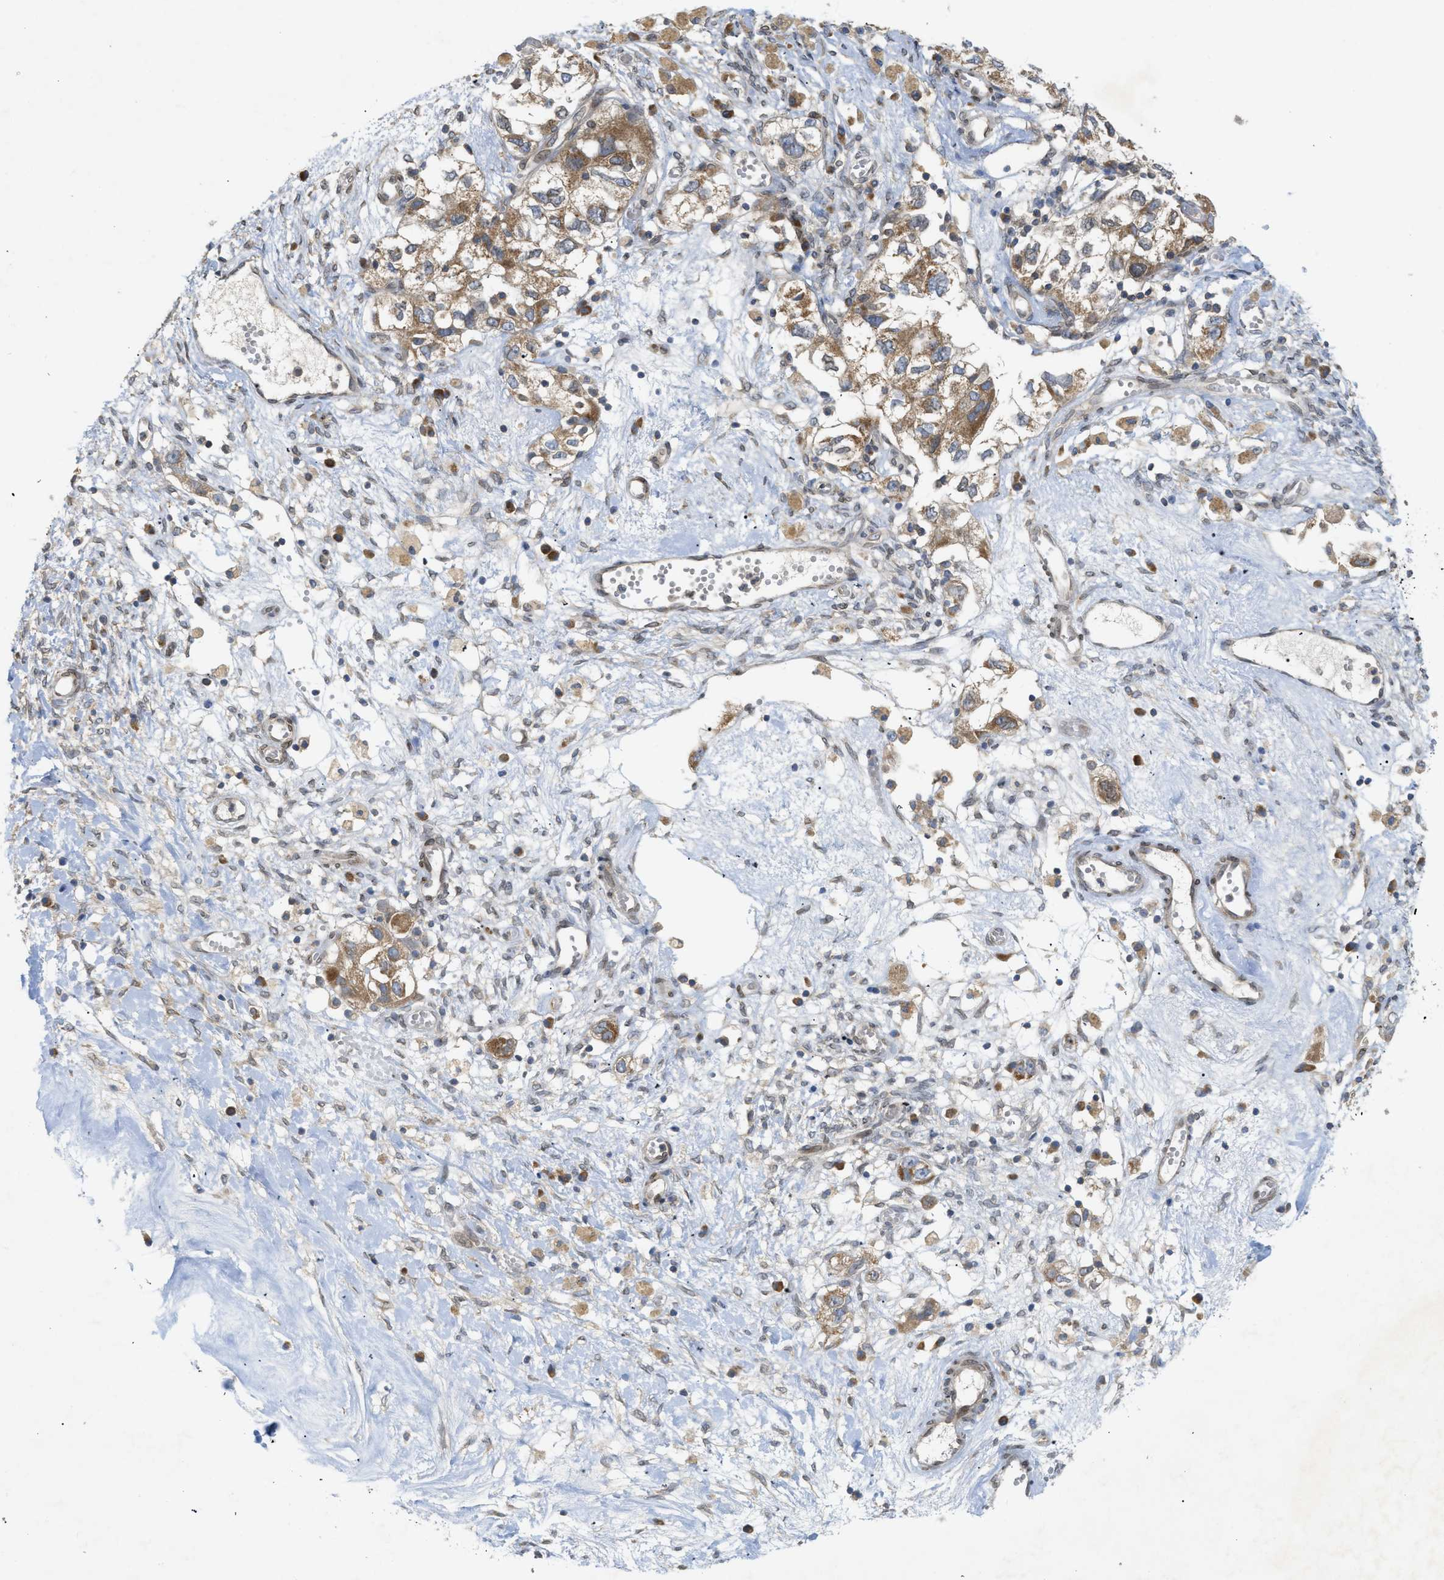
{"staining": {"intensity": "moderate", "quantity": ">75%", "location": "cytoplasmic/membranous"}, "tissue": "ovarian cancer", "cell_type": "Tumor cells", "image_type": "cancer", "snomed": [{"axis": "morphology", "description": "Carcinoma, NOS"}, {"axis": "morphology", "description": "Cystadenocarcinoma, serous, NOS"}, {"axis": "topography", "description": "Ovary"}], "caption": "A histopathology image of human ovarian carcinoma stained for a protein demonstrates moderate cytoplasmic/membranous brown staining in tumor cells. The protein of interest is stained brown, and the nuclei are stained in blue (DAB IHC with brightfield microscopy, high magnification).", "gene": "EIF2AK3", "patient": {"sex": "female", "age": 69}}